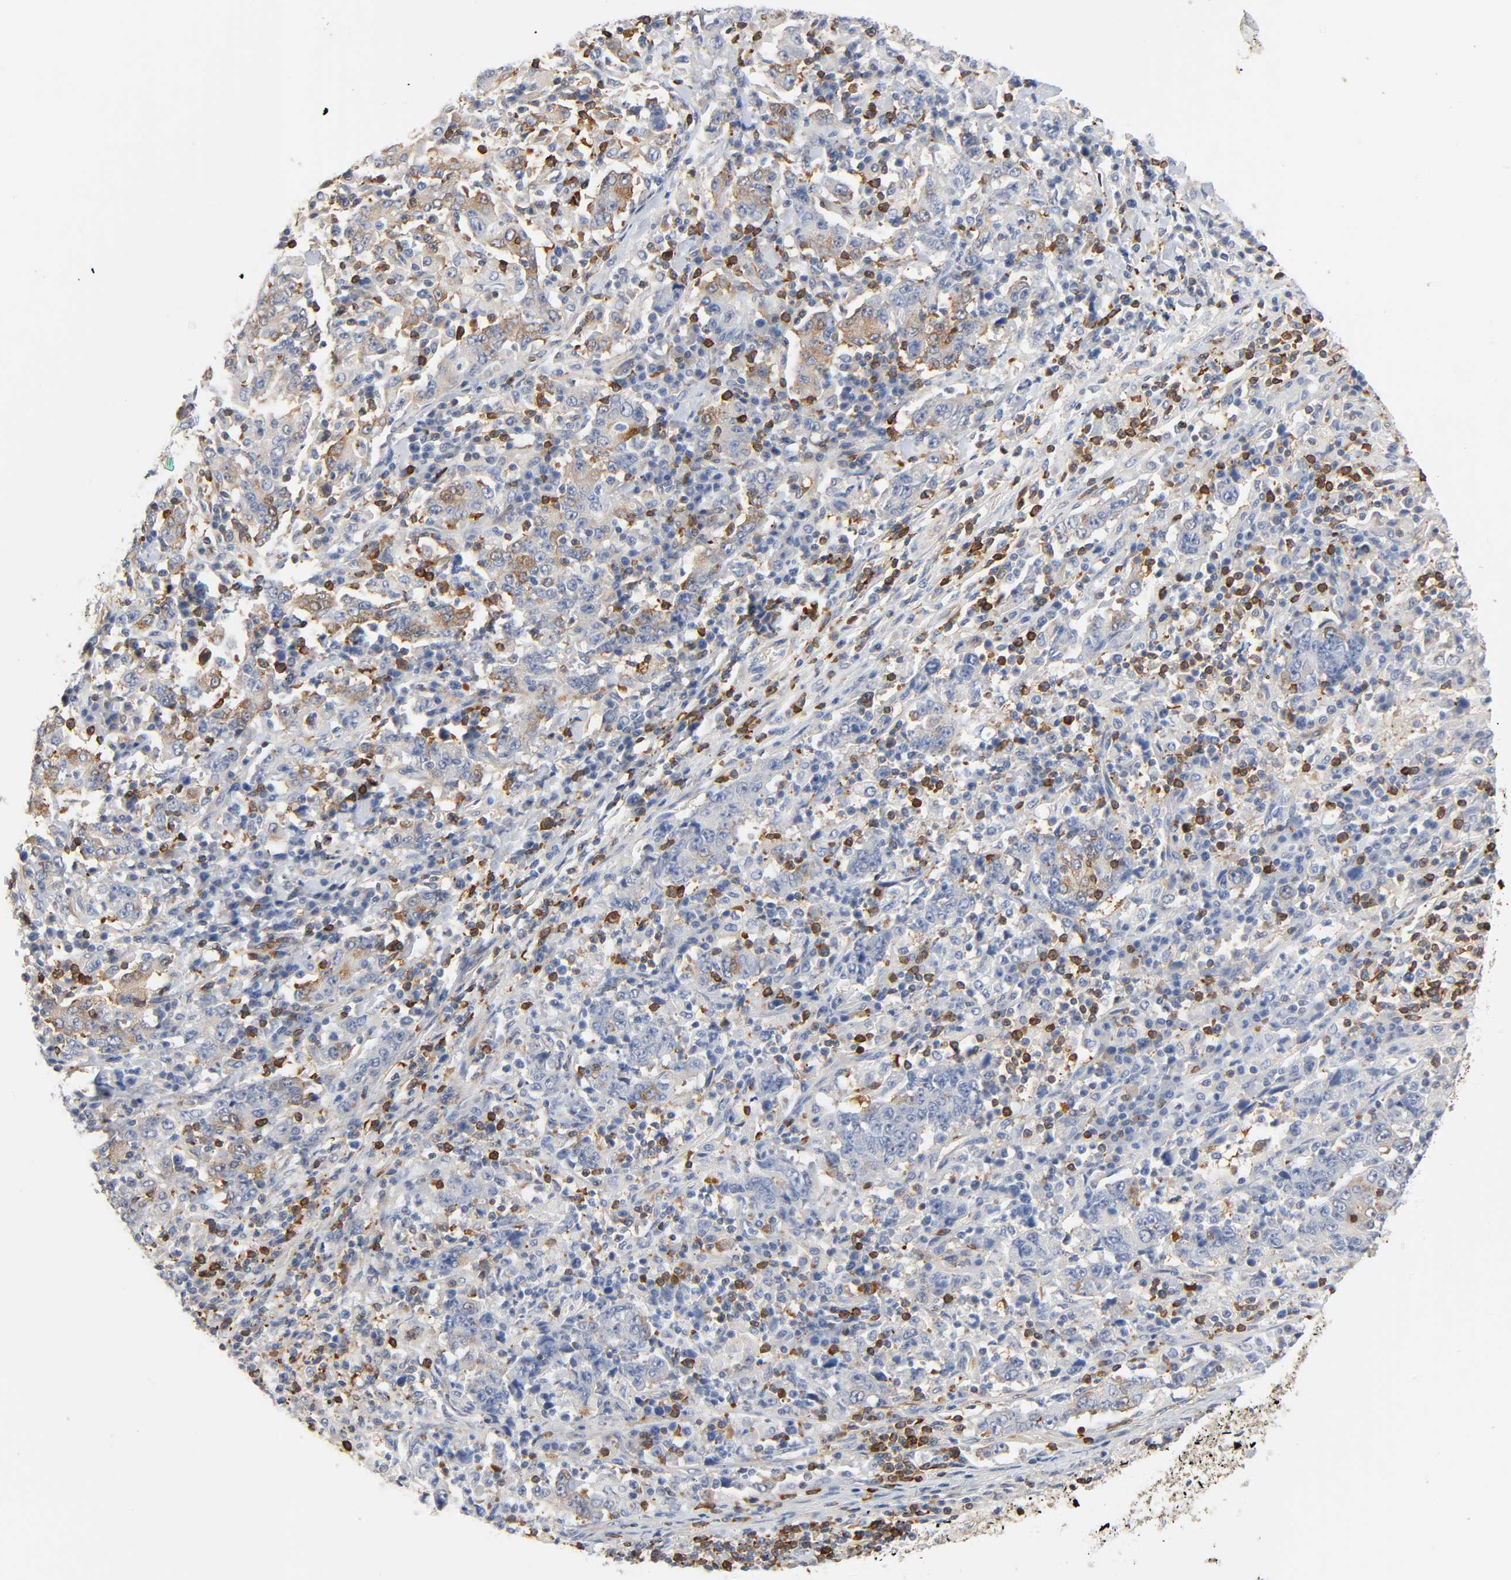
{"staining": {"intensity": "moderate", "quantity": "25%-75%", "location": "cytoplasmic/membranous"}, "tissue": "stomach cancer", "cell_type": "Tumor cells", "image_type": "cancer", "snomed": [{"axis": "morphology", "description": "Normal tissue, NOS"}, {"axis": "morphology", "description": "Adenocarcinoma, NOS"}, {"axis": "topography", "description": "Stomach, upper"}, {"axis": "topography", "description": "Stomach"}], "caption": "The immunohistochemical stain labels moderate cytoplasmic/membranous expression in tumor cells of stomach cancer tissue.", "gene": "BIN1", "patient": {"sex": "male", "age": 59}}